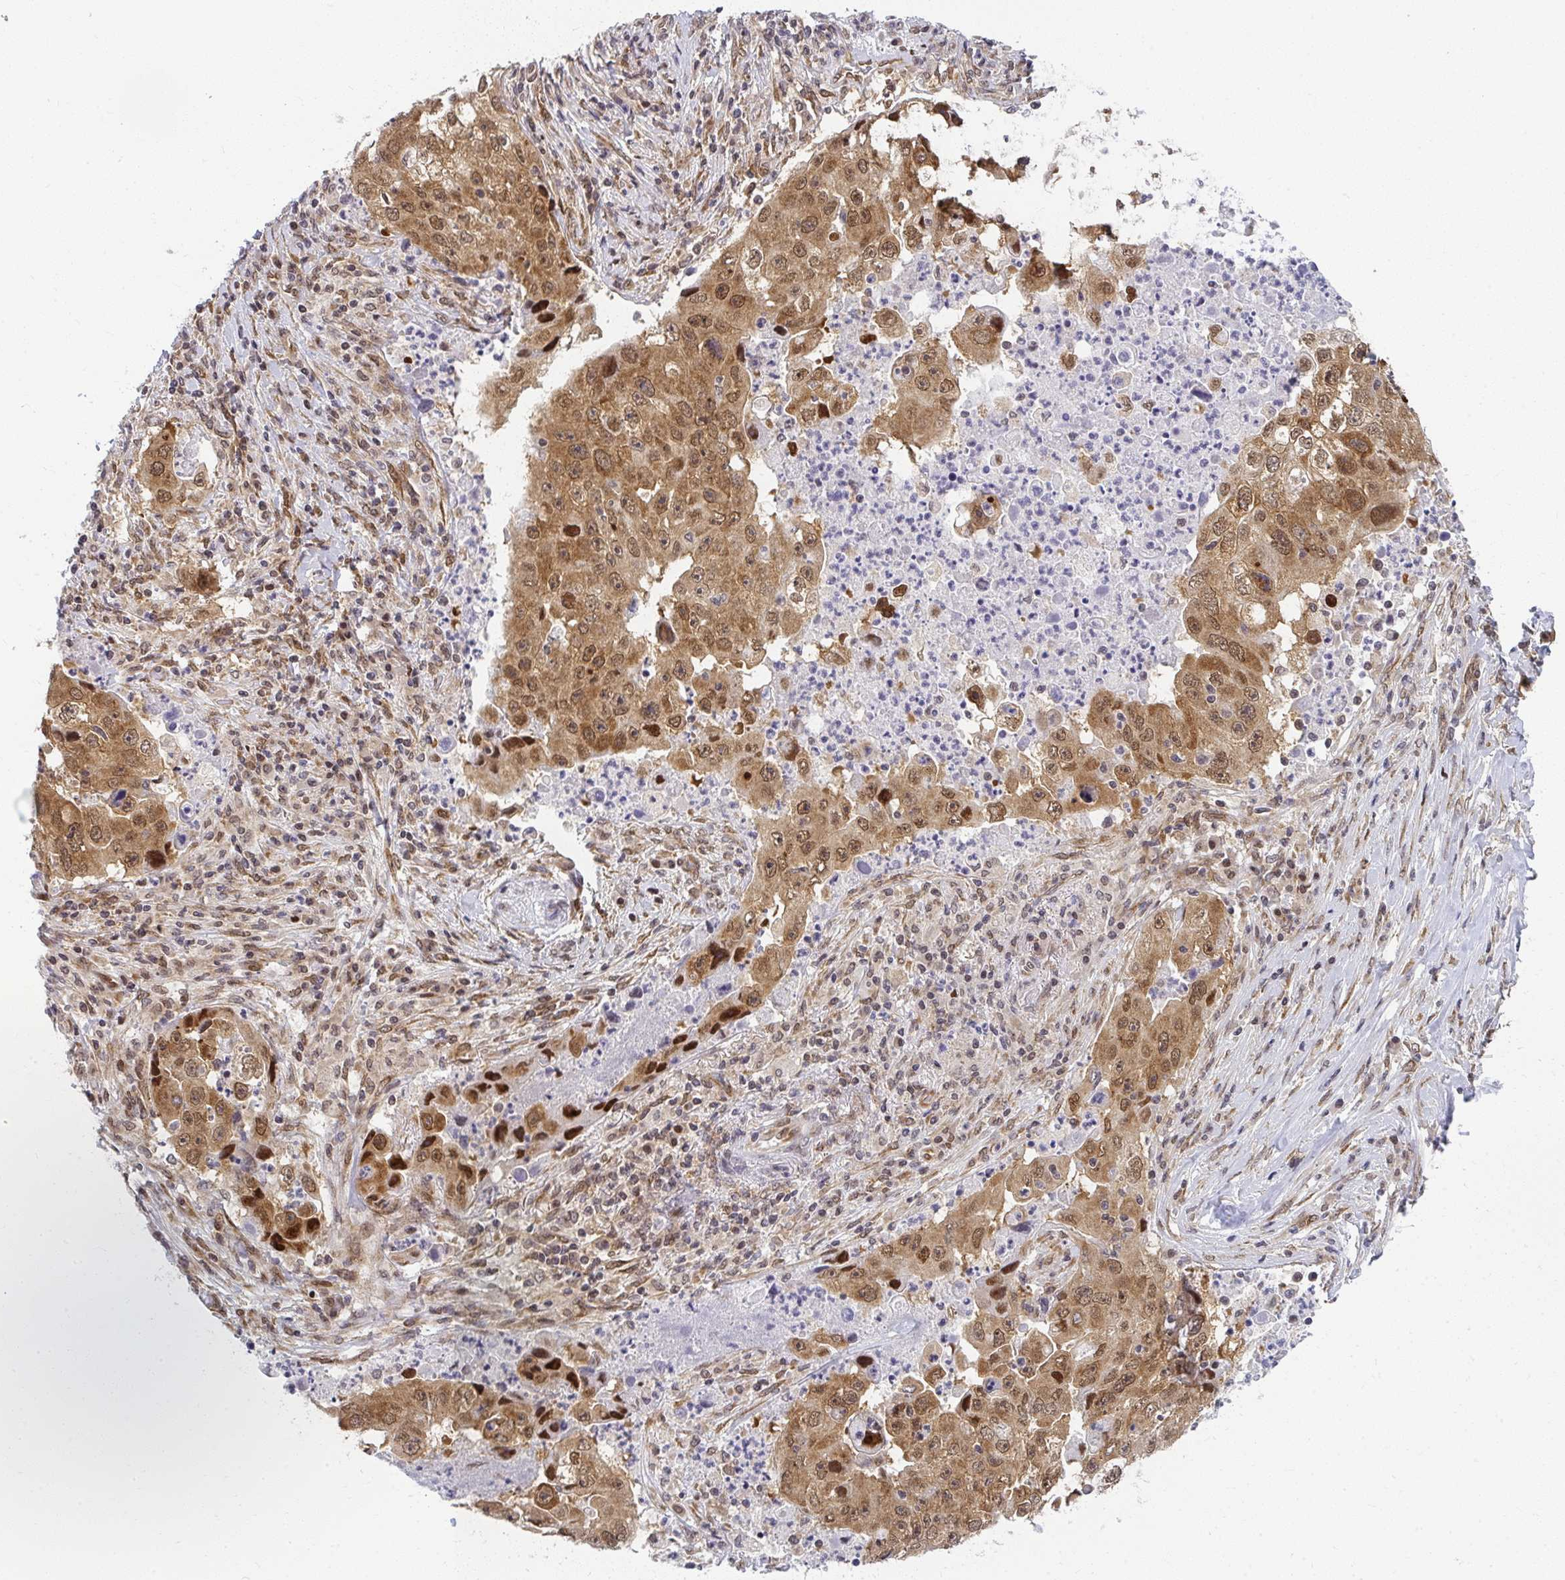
{"staining": {"intensity": "moderate", "quantity": ">75%", "location": "cytoplasmic/membranous,nuclear"}, "tissue": "lung cancer", "cell_type": "Tumor cells", "image_type": "cancer", "snomed": [{"axis": "morphology", "description": "Squamous cell carcinoma, NOS"}, {"axis": "topography", "description": "Lung"}], "caption": "Immunohistochemical staining of lung squamous cell carcinoma demonstrates medium levels of moderate cytoplasmic/membranous and nuclear protein staining in about >75% of tumor cells.", "gene": "SYNCRIP", "patient": {"sex": "male", "age": 64}}